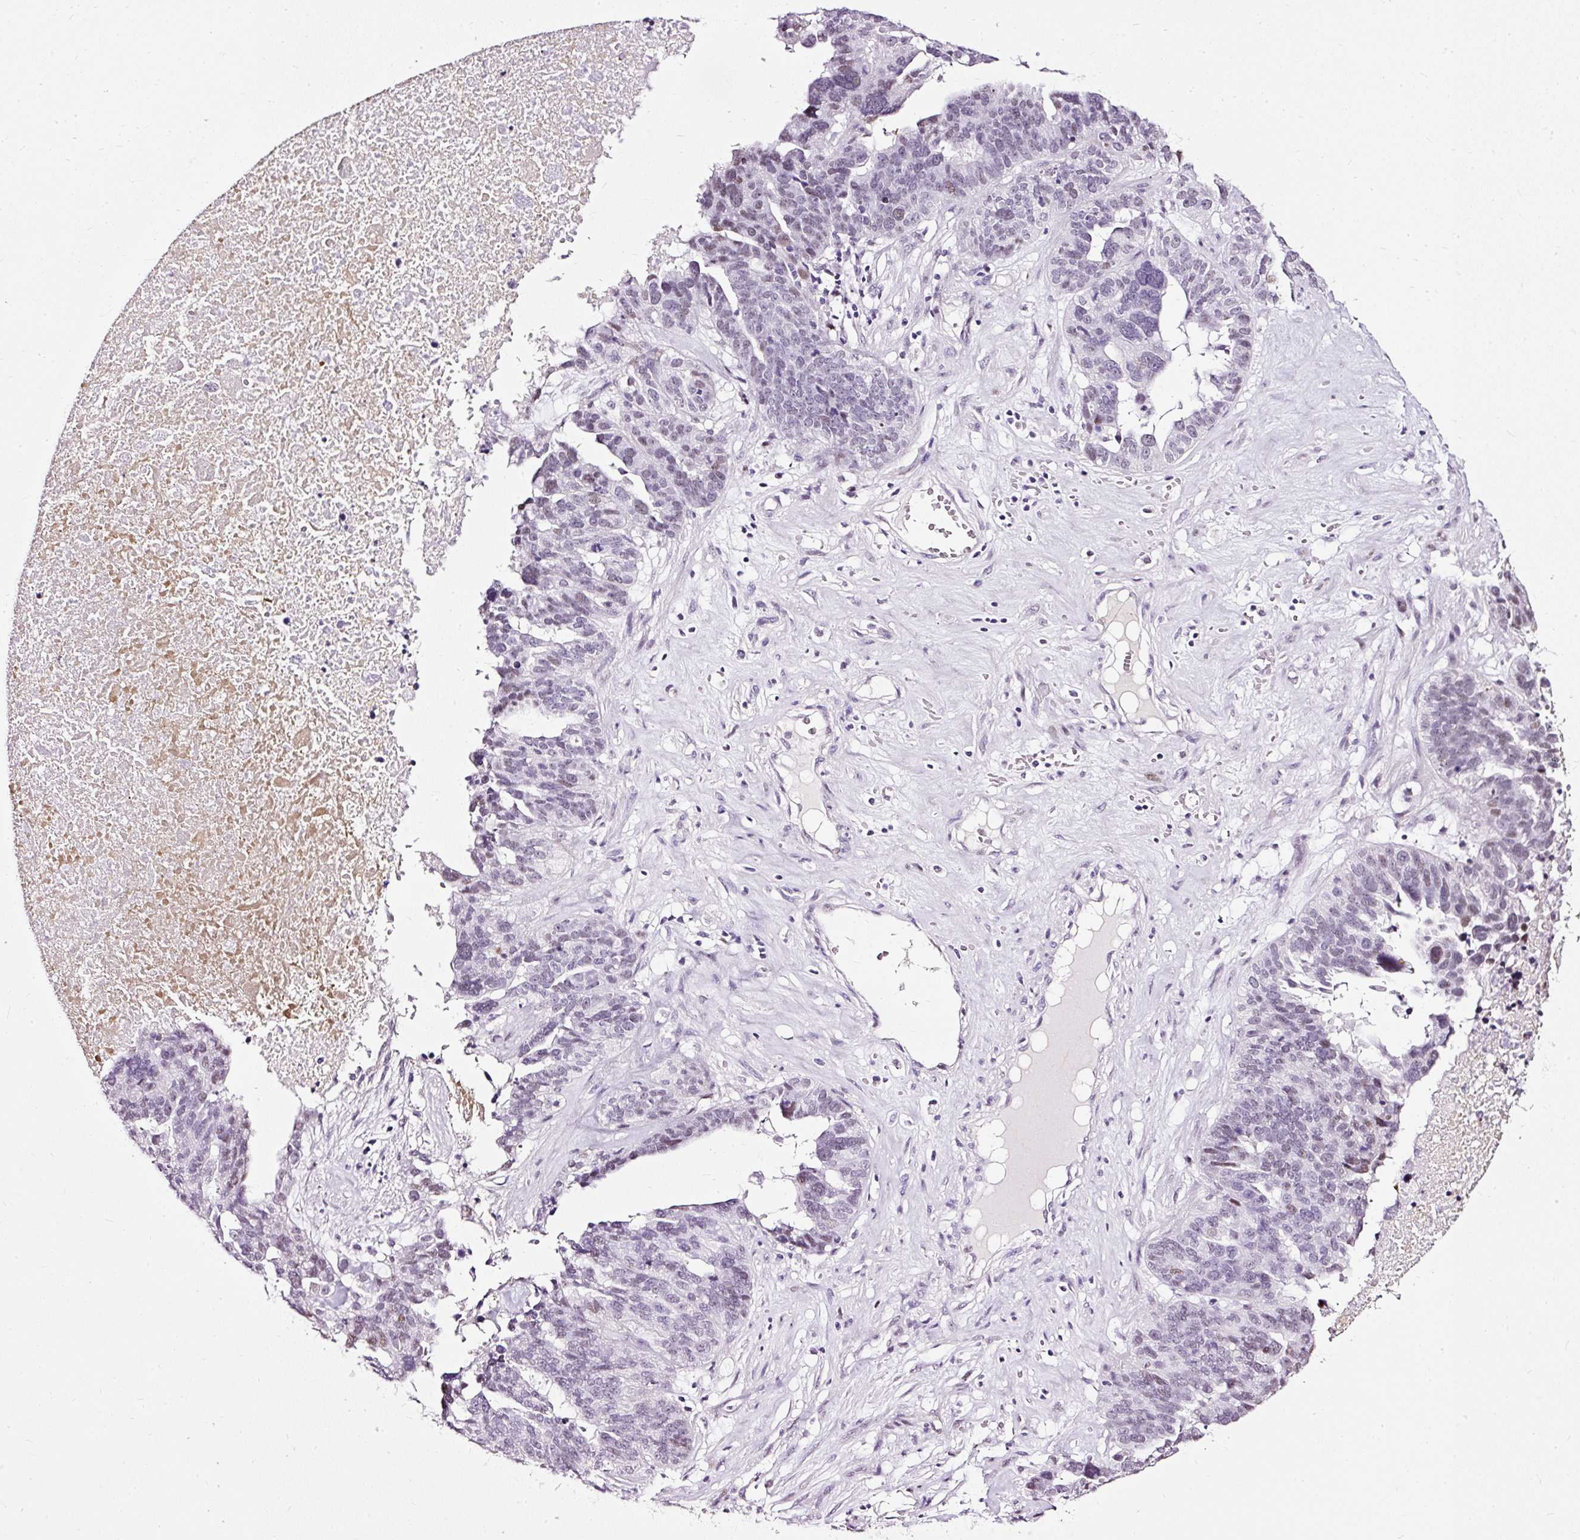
{"staining": {"intensity": "weak", "quantity": "25%-75%", "location": "nuclear"}, "tissue": "ovarian cancer", "cell_type": "Tumor cells", "image_type": "cancer", "snomed": [{"axis": "morphology", "description": "Cystadenocarcinoma, serous, NOS"}, {"axis": "topography", "description": "Ovary"}], "caption": "Immunohistochemistry (IHC) (DAB) staining of human ovarian serous cystadenocarcinoma exhibits weak nuclear protein staining in approximately 25%-75% of tumor cells.", "gene": "PDE6B", "patient": {"sex": "female", "age": 59}}